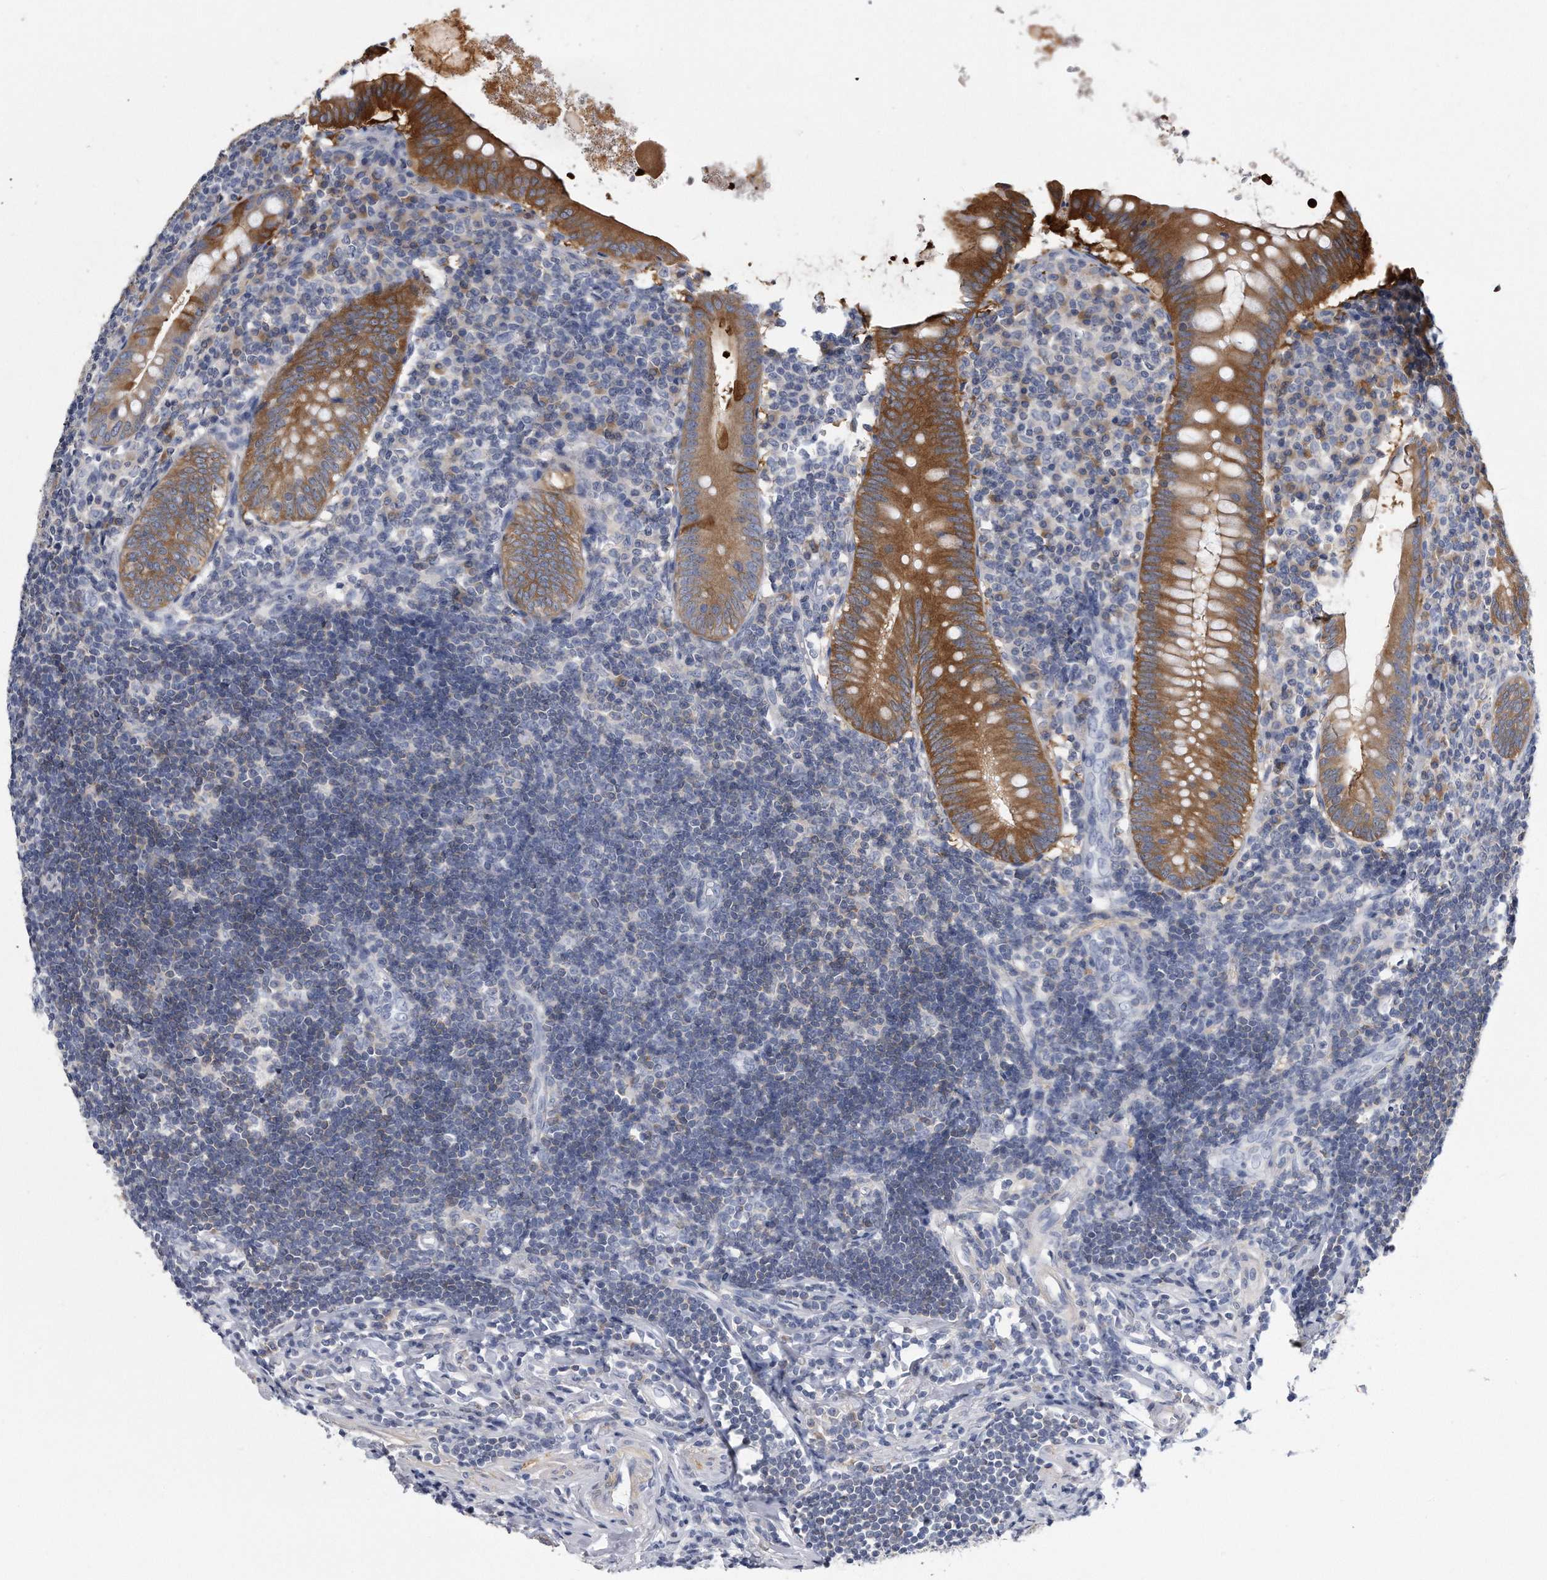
{"staining": {"intensity": "moderate", "quantity": "25%-75%", "location": "cytoplasmic/membranous"}, "tissue": "appendix", "cell_type": "Glandular cells", "image_type": "normal", "snomed": [{"axis": "morphology", "description": "Normal tissue, NOS"}, {"axis": "topography", "description": "Appendix"}], "caption": "Immunohistochemistry histopathology image of benign appendix stained for a protein (brown), which shows medium levels of moderate cytoplasmic/membranous staining in about 25%-75% of glandular cells.", "gene": "PYGB", "patient": {"sex": "female", "age": 54}}